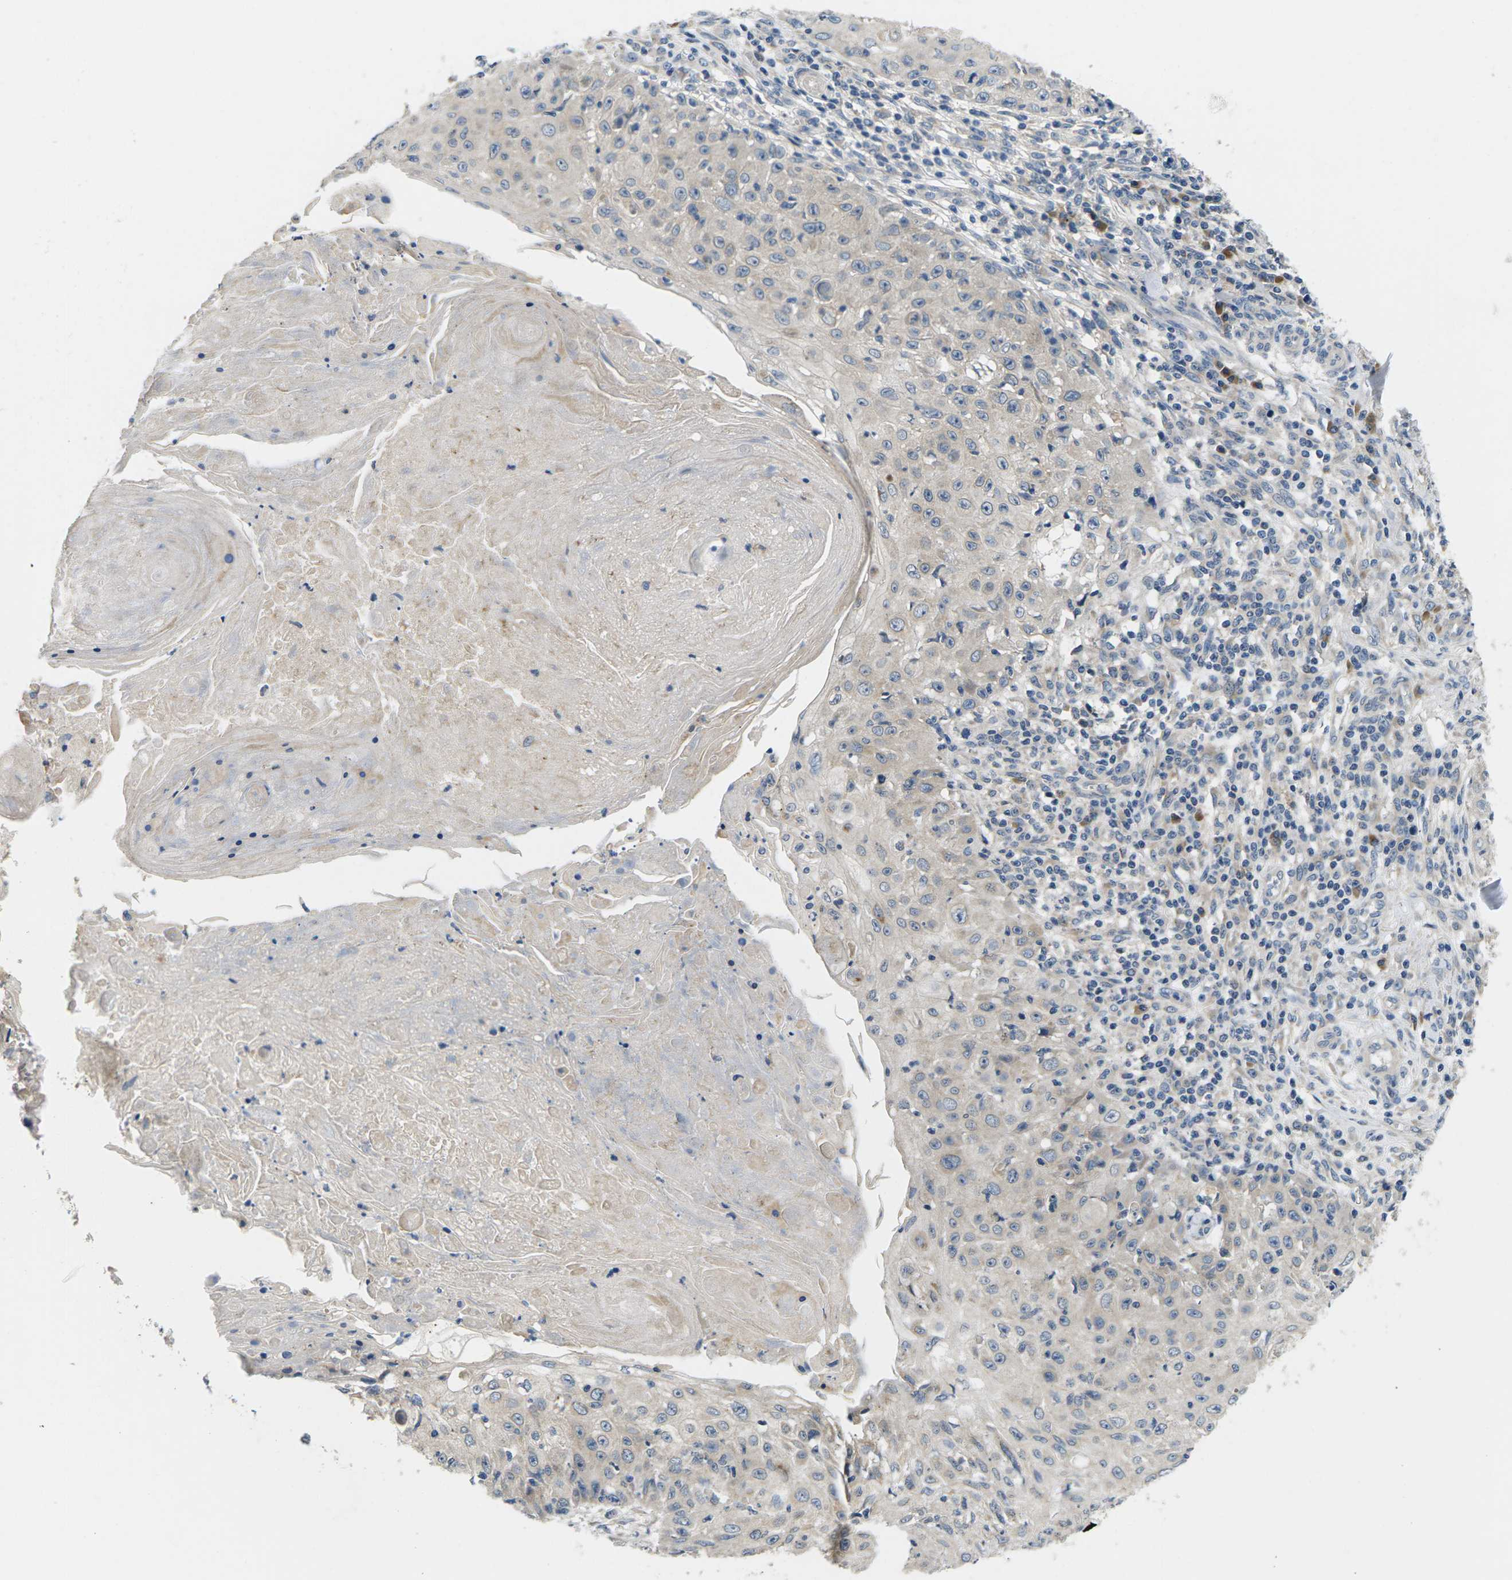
{"staining": {"intensity": "negative", "quantity": "none", "location": "none"}, "tissue": "skin cancer", "cell_type": "Tumor cells", "image_type": "cancer", "snomed": [{"axis": "morphology", "description": "Squamous cell carcinoma, NOS"}, {"axis": "topography", "description": "Skin"}], "caption": "Skin cancer (squamous cell carcinoma) stained for a protein using IHC shows no staining tumor cells.", "gene": "ERGIC3", "patient": {"sex": "male", "age": 86}}